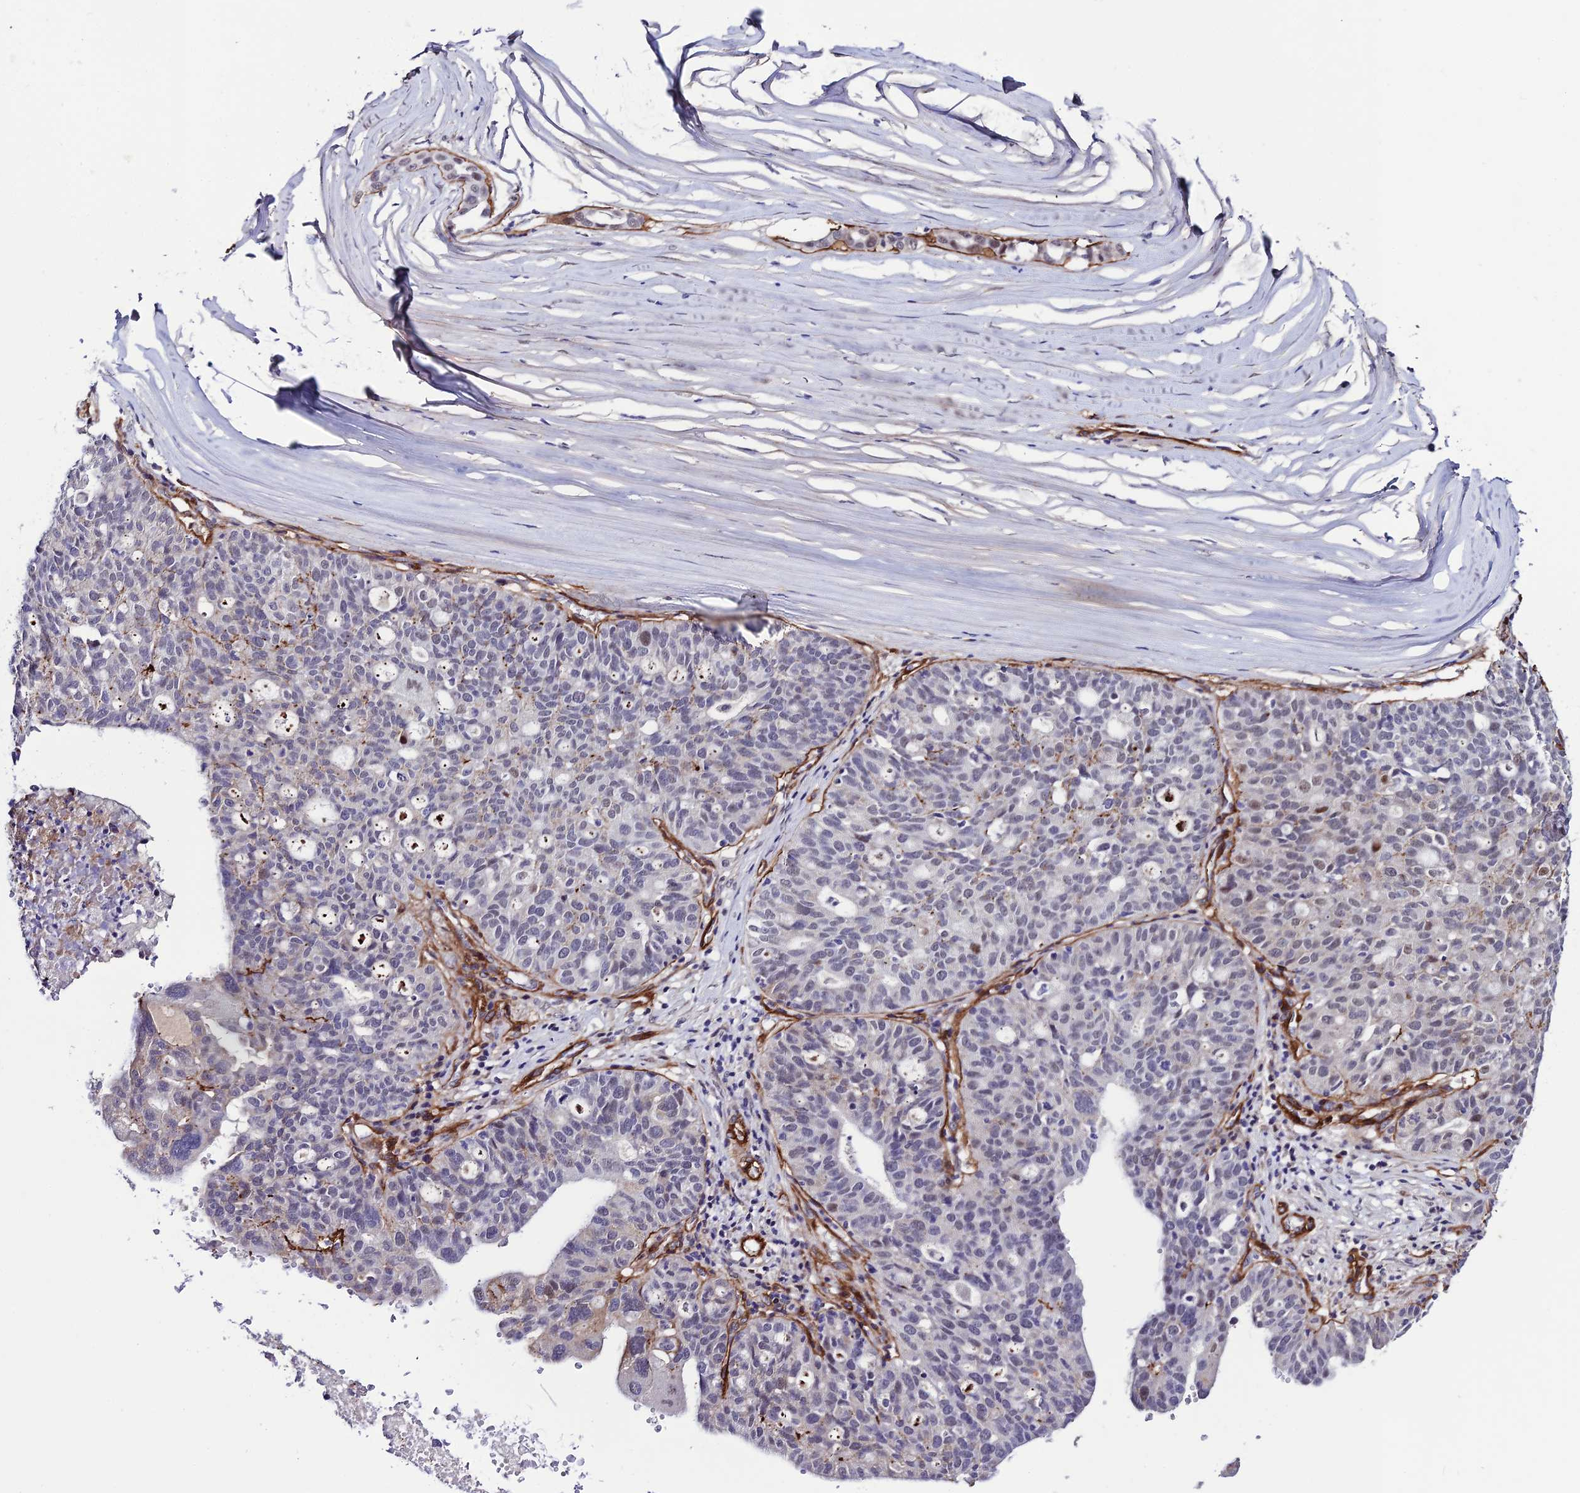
{"staining": {"intensity": "weak", "quantity": "<25%", "location": "nuclear"}, "tissue": "ovarian cancer", "cell_type": "Tumor cells", "image_type": "cancer", "snomed": [{"axis": "morphology", "description": "Cystadenocarcinoma, serous, NOS"}, {"axis": "topography", "description": "Ovary"}], "caption": "The immunohistochemistry (IHC) image has no significant expression in tumor cells of serous cystadenocarcinoma (ovarian) tissue. (Brightfield microscopy of DAB (3,3'-diaminobenzidine) immunohistochemistry at high magnification).", "gene": "SYT15", "patient": {"sex": "female", "age": 59}}